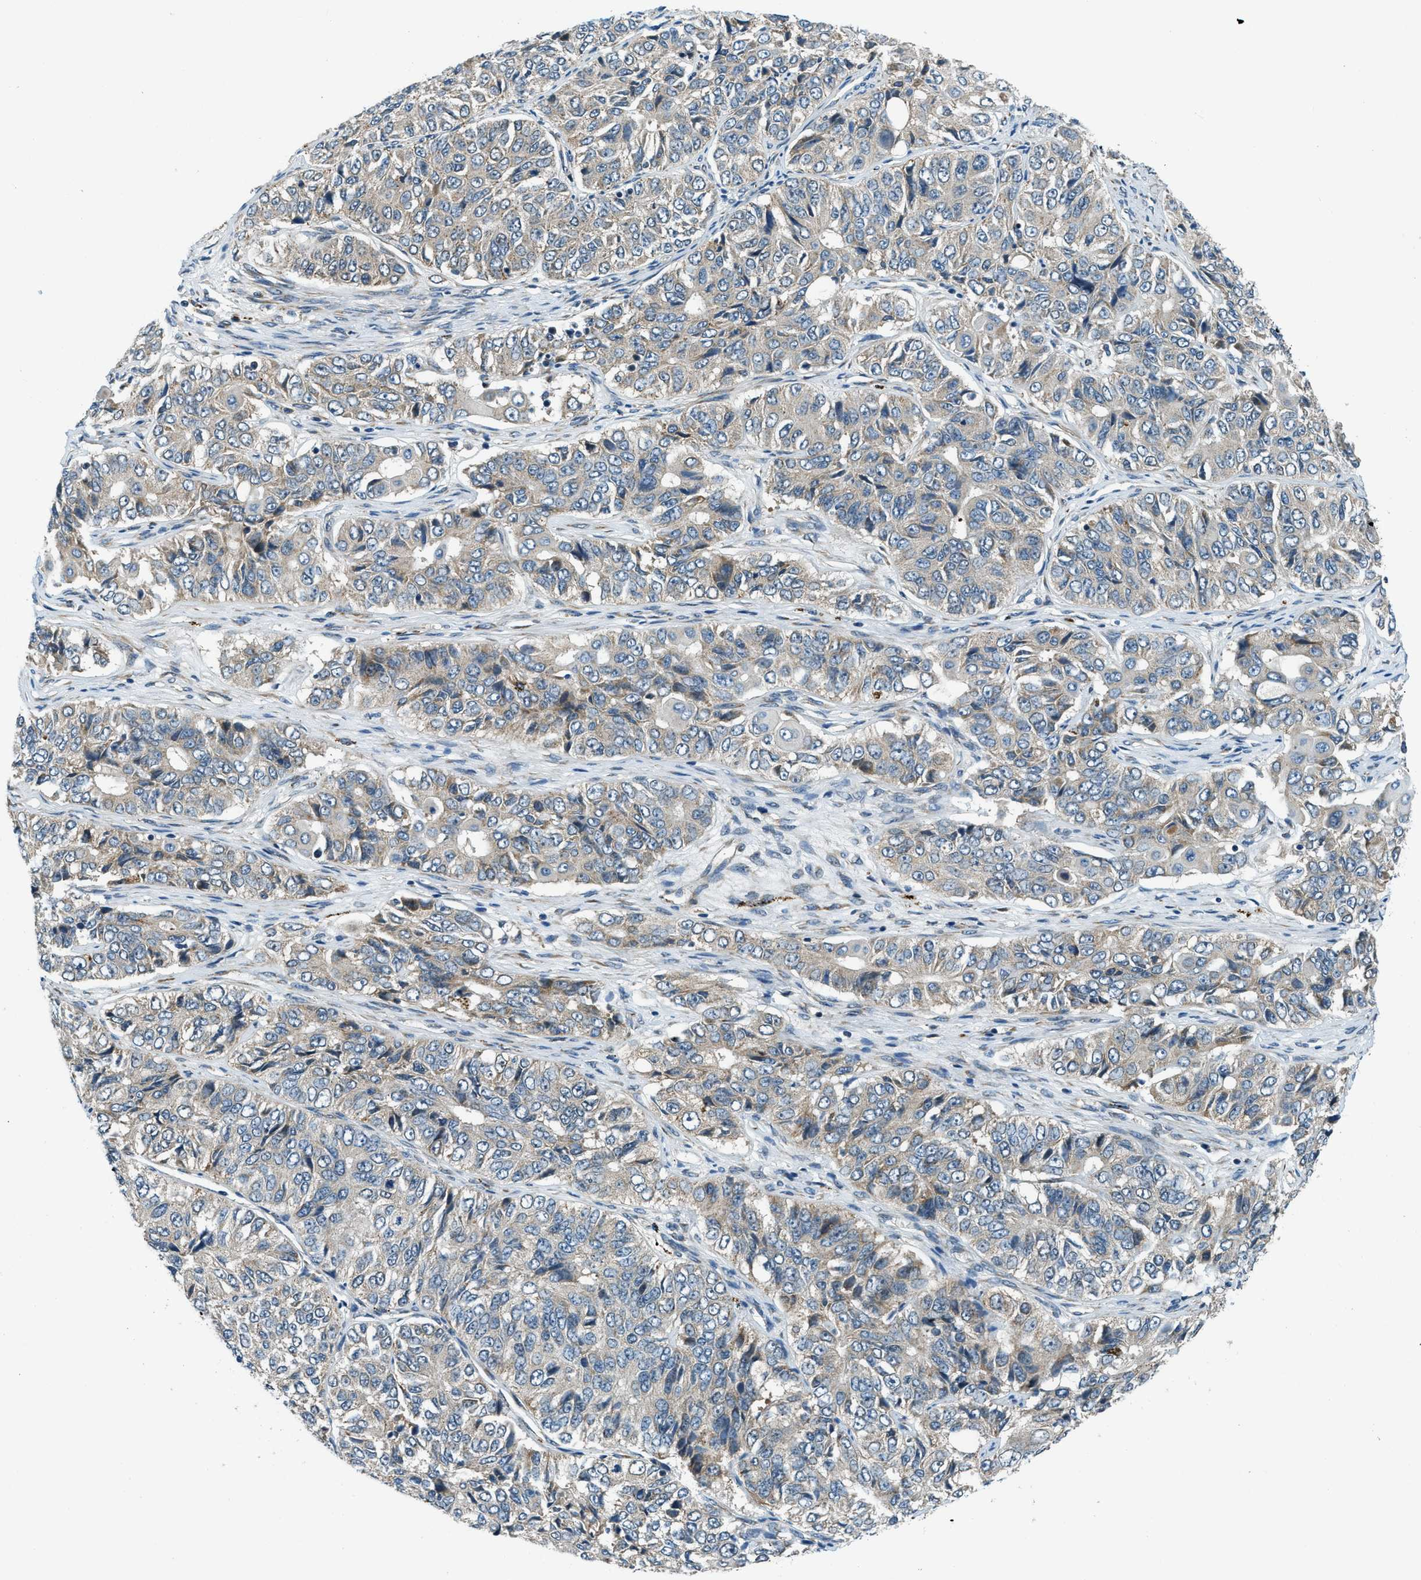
{"staining": {"intensity": "negative", "quantity": "none", "location": "none"}, "tissue": "ovarian cancer", "cell_type": "Tumor cells", "image_type": "cancer", "snomed": [{"axis": "morphology", "description": "Carcinoma, endometroid"}, {"axis": "topography", "description": "Ovary"}], "caption": "Immunohistochemistry image of neoplastic tissue: human endometroid carcinoma (ovarian) stained with DAB (3,3'-diaminobenzidine) demonstrates no significant protein positivity in tumor cells.", "gene": "GINM1", "patient": {"sex": "female", "age": 51}}